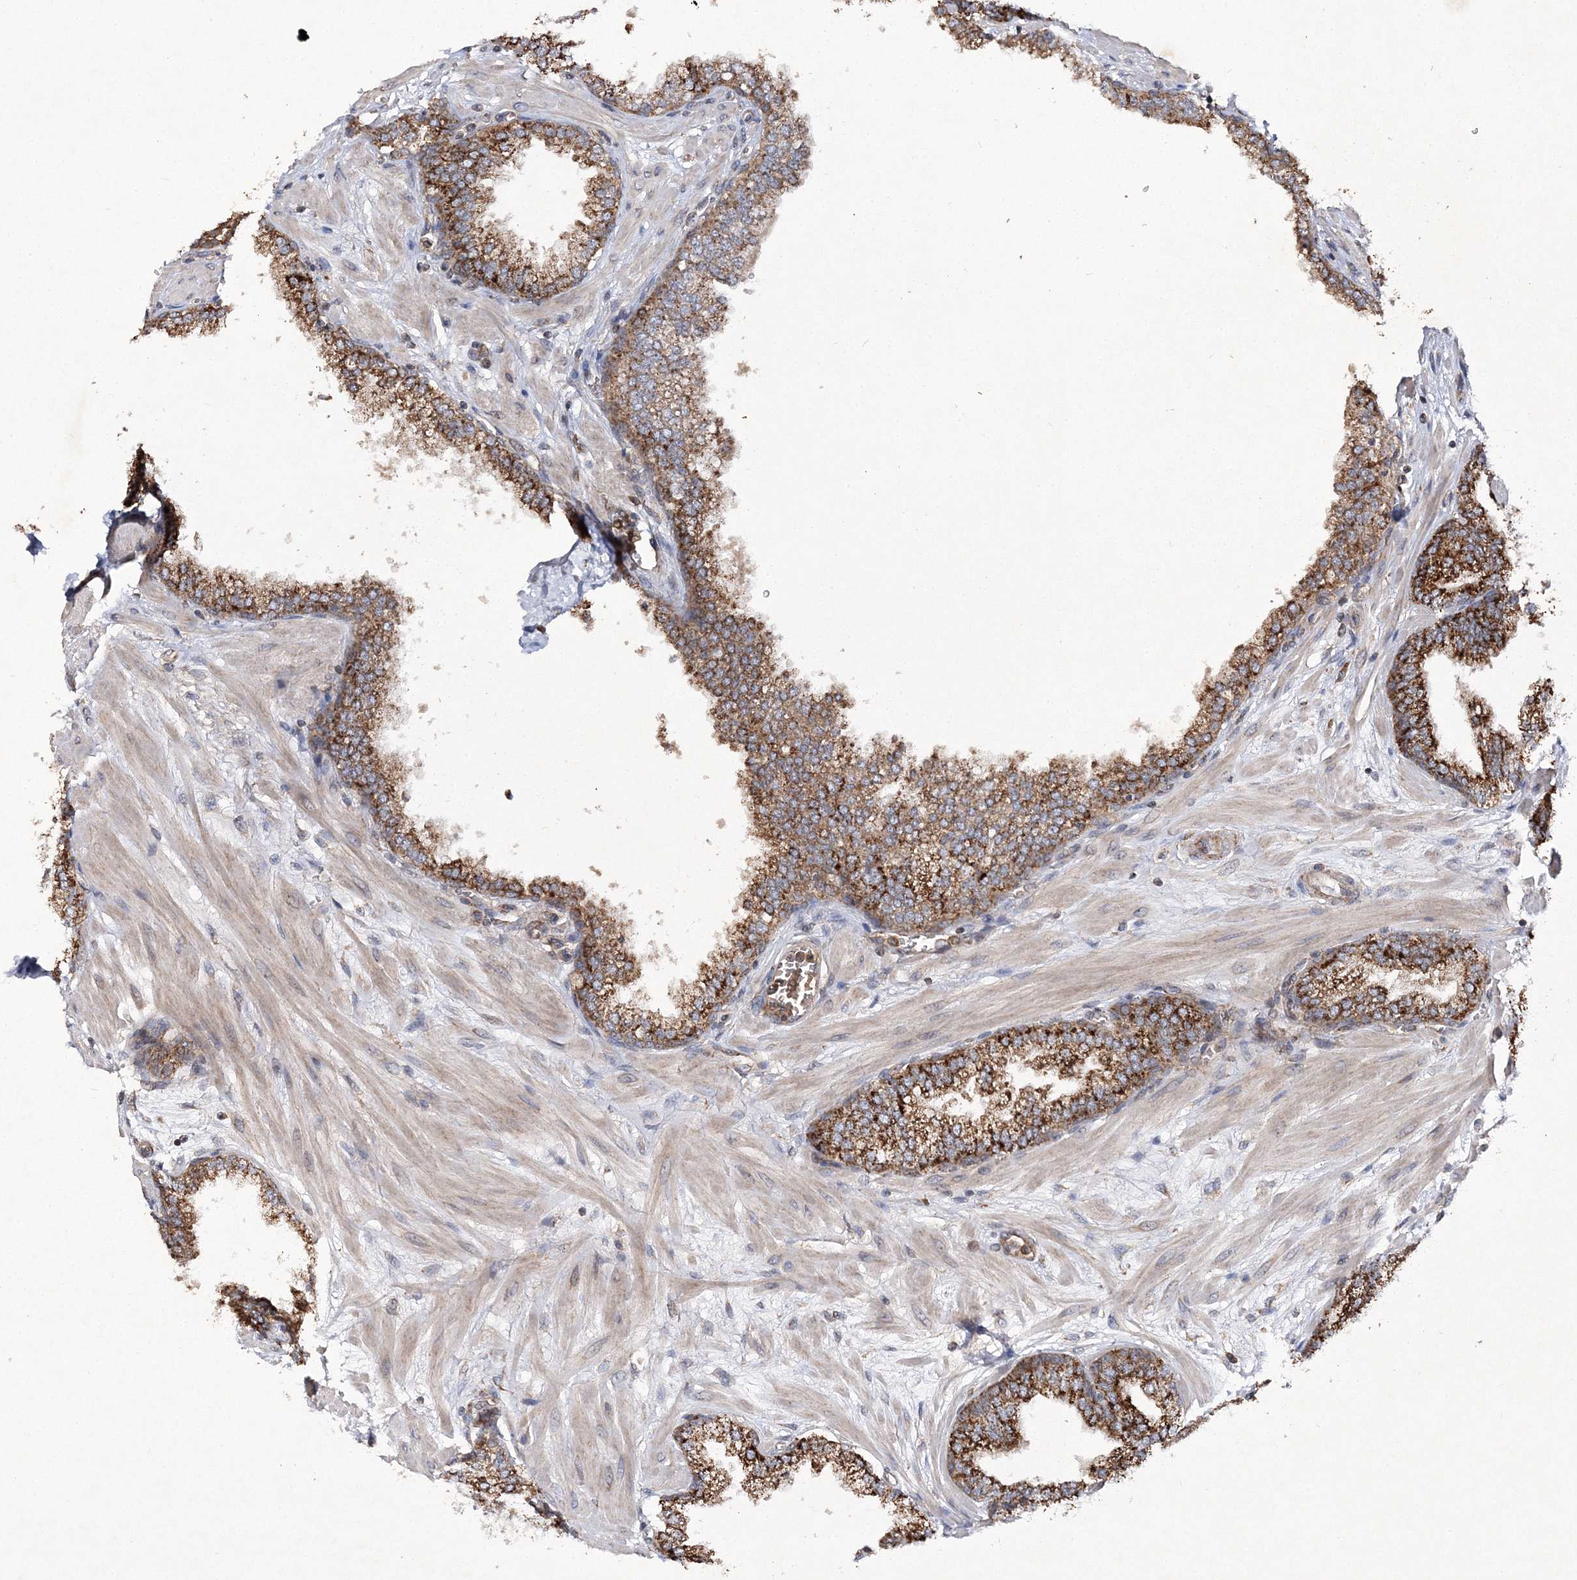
{"staining": {"intensity": "strong", "quantity": ">75%", "location": "cytoplasmic/membranous"}, "tissue": "prostate", "cell_type": "Glandular cells", "image_type": "normal", "snomed": [{"axis": "morphology", "description": "Normal tissue, NOS"}, {"axis": "morphology", "description": "Urothelial carcinoma, Low grade"}, {"axis": "topography", "description": "Urinary bladder"}, {"axis": "topography", "description": "Prostate"}], "caption": "A brown stain highlights strong cytoplasmic/membranous expression of a protein in glandular cells of benign prostate.", "gene": "DNAJC13", "patient": {"sex": "male", "age": 60}}